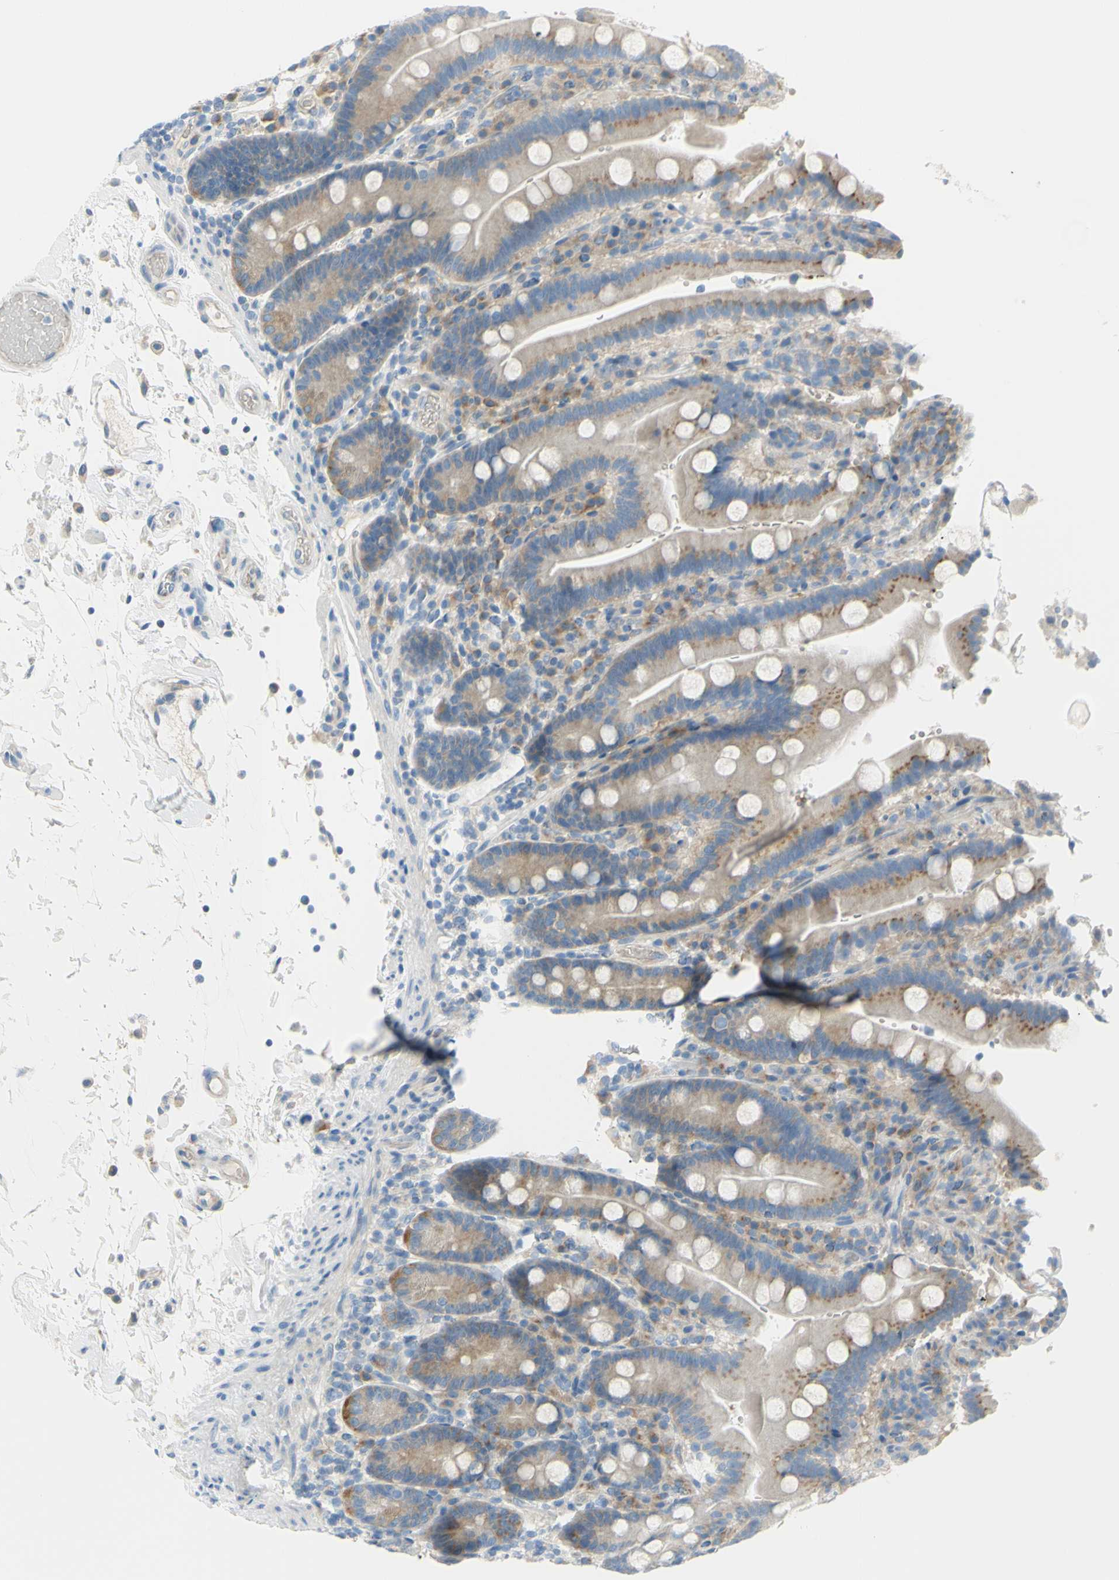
{"staining": {"intensity": "moderate", "quantity": ">75%", "location": "cytoplasmic/membranous"}, "tissue": "duodenum", "cell_type": "Glandular cells", "image_type": "normal", "snomed": [{"axis": "morphology", "description": "Normal tissue, NOS"}, {"axis": "topography", "description": "Small intestine, NOS"}], "caption": "DAB immunohistochemical staining of normal duodenum reveals moderate cytoplasmic/membranous protein staining in about >75% of glandular cells.", "gene": "FRMD4B", "patient": {"sex": "female", "age": 71}}